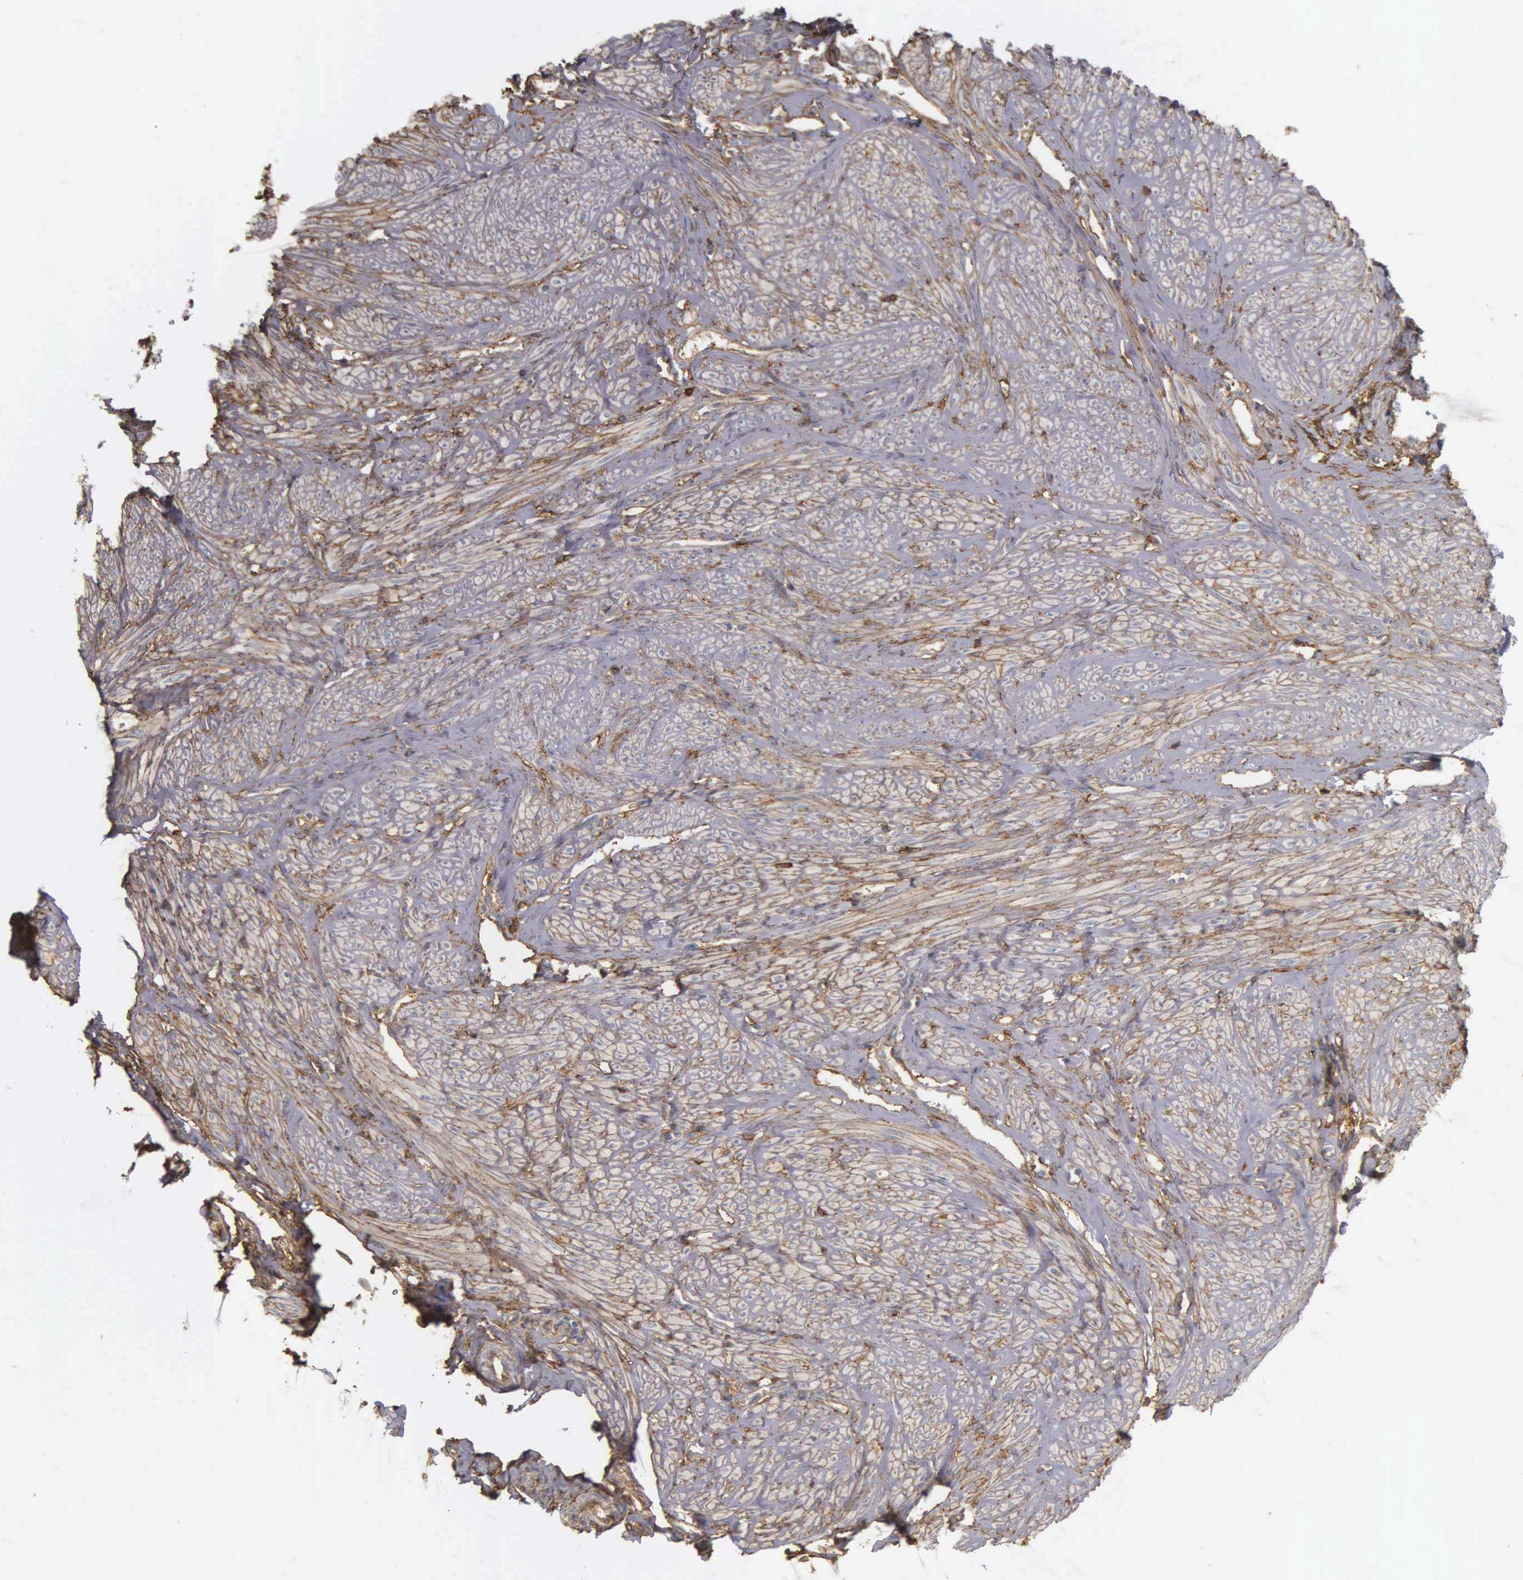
{"staining": {"intensity": "weak", "quantity": "<25%", "location": "cytoplasmic/membranous"}, "tissue": "smooth muscle", "cell_type": "Smooth muscle cells", "image_type": "normal", "snomed": [{"axis": "morphology", "description": "Normal tissue, NOS"}, {"axis": "topography", "description": "Uterus"}], "caption": "IHC of unremarkable smooth muscle displays no expression in smooth muscle cells.", "gene": "CD99", "patient": {"sex": "female", "age": 45}}